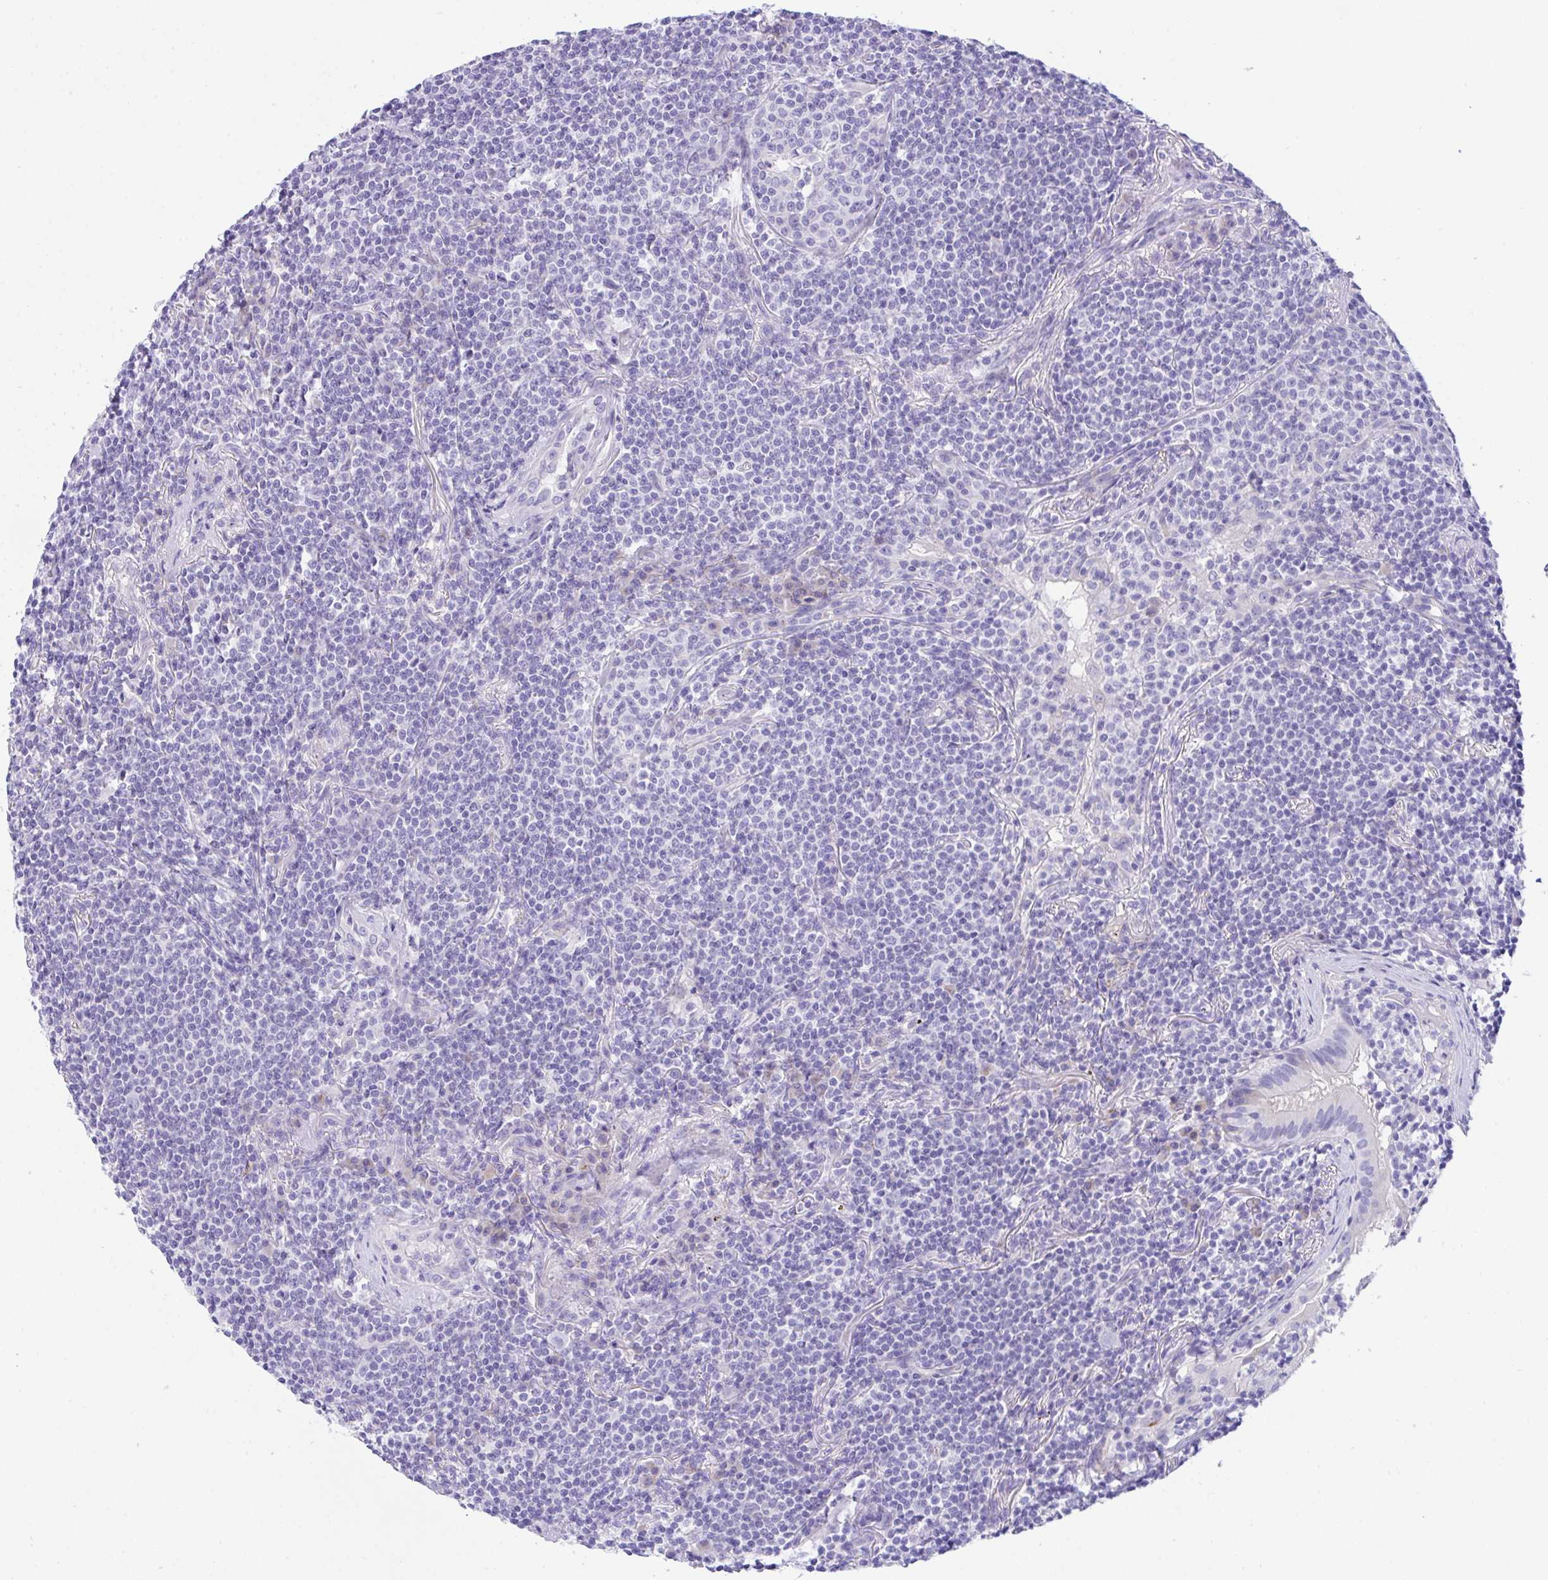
{"staining": {"intensity": "negative", "quantity": "none", "location": "none"}, "tissue": "lymphoma", "cell_type": "Tumor cells", "image_type": "cancer", "snomed": [{"axis": "morphology", "description": "Malignant lymphoma, non-Hodgkin's type, Low grade"}, {"axis": "topography", "description": "Lung"}], "caption": "There is no significant expression in tumor cells of lymphoma. Nuclei are stained in blue.", "gene": "TMEM106B", "patient": {"sex": "female", "age": 71}}